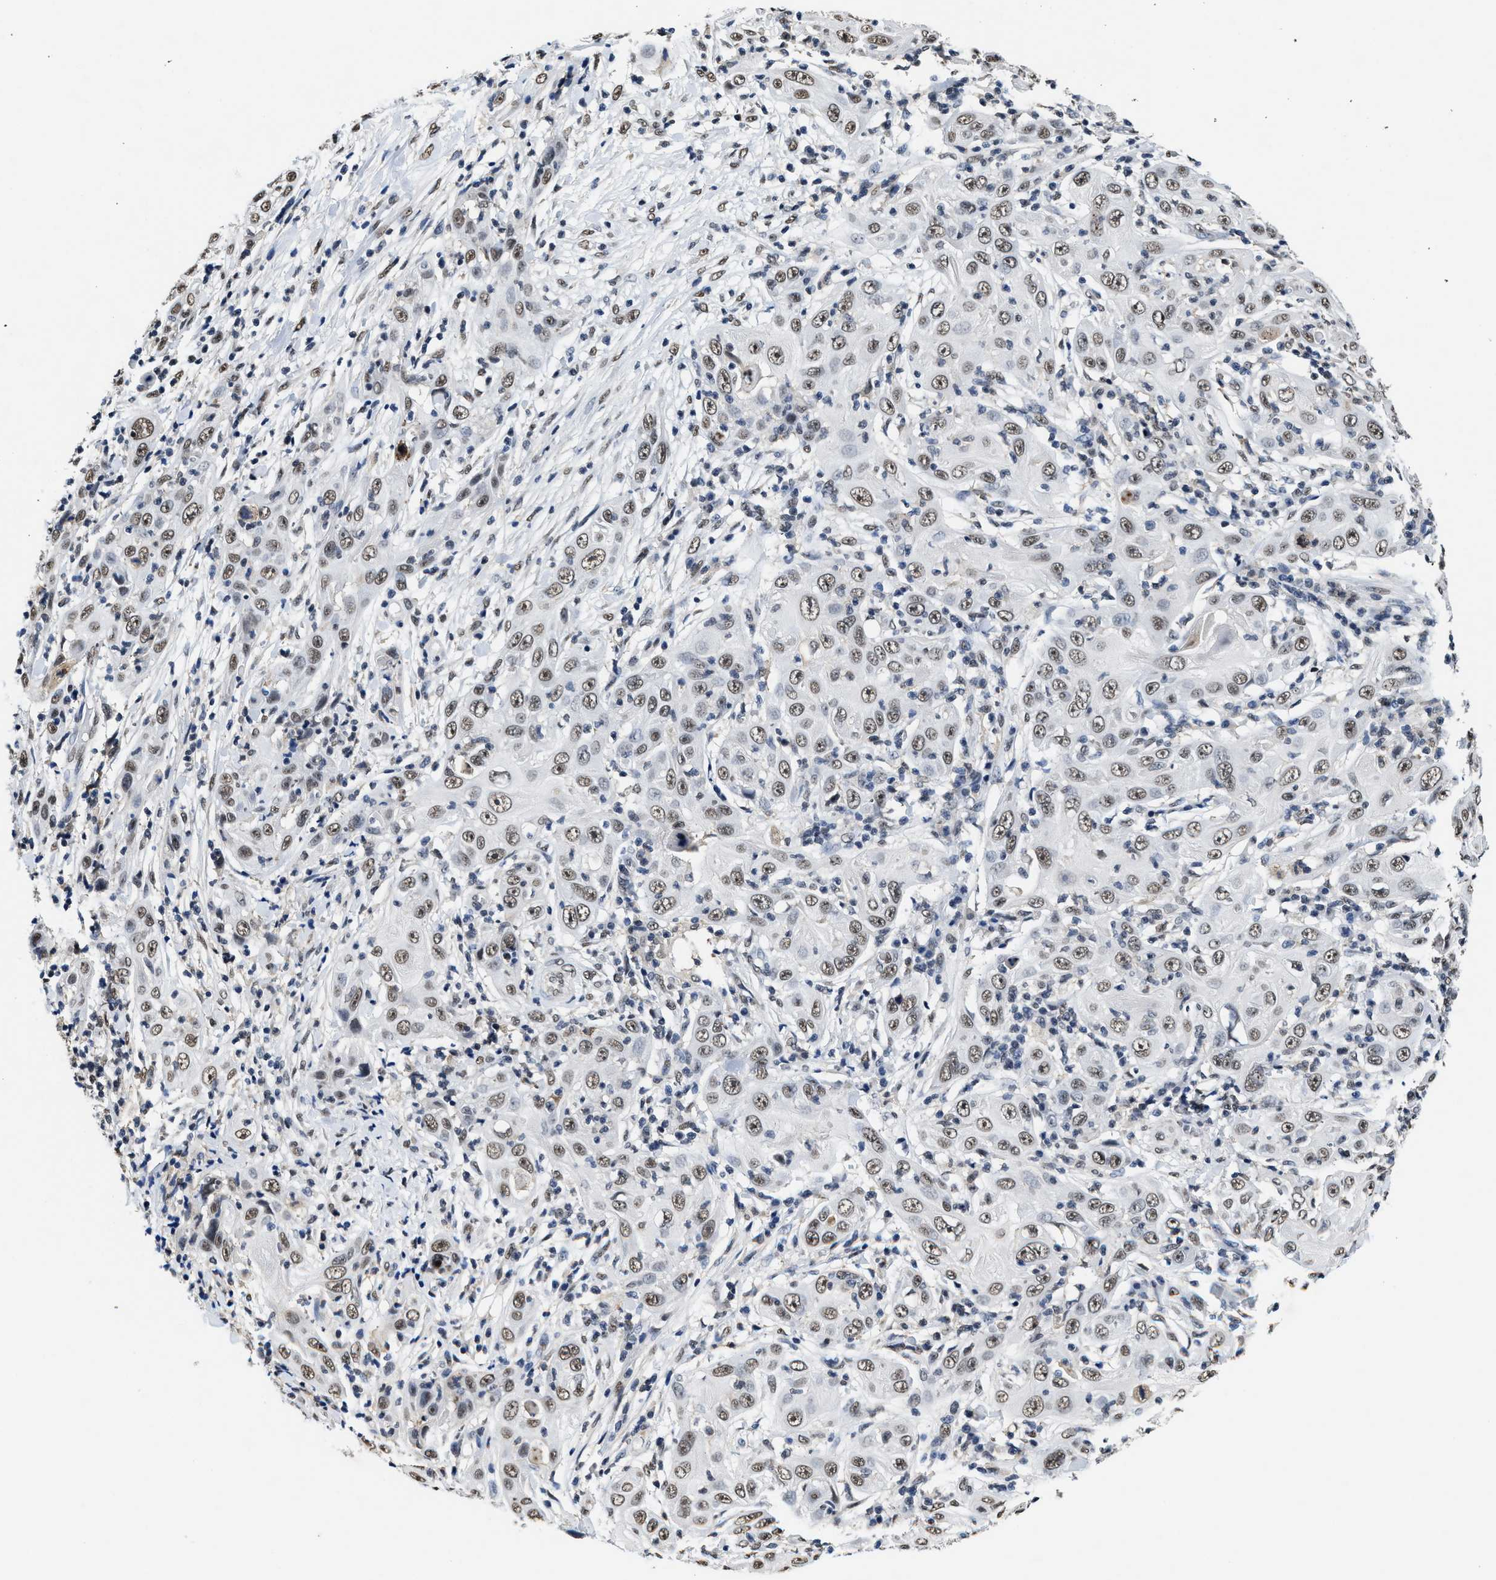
{"staining": {"intensity": "weak", "quantity": ">75%", "location": "nuclear"}, "tissue": "skin cancer", "cell_type": "Tumor cells", "image_type": "cancer", "snomed": [{"axis": "morphology", "description": "Squamous cell carcinoma, NOS"}, {"axis": "topography", "description": "Skin"}], "caption": "DAB immunohistochemical staining of skin cancer (squamous cell carcinoma) reveals weak nuclear protein expression in approximately >75% of tumor cells. (Stains: DAB in brown, nuclei in blue, Microscopy: brightfield microscopy at high magnification).", "gene": "SUPT16H", "patient": {"sex": "female", "age": 88}}